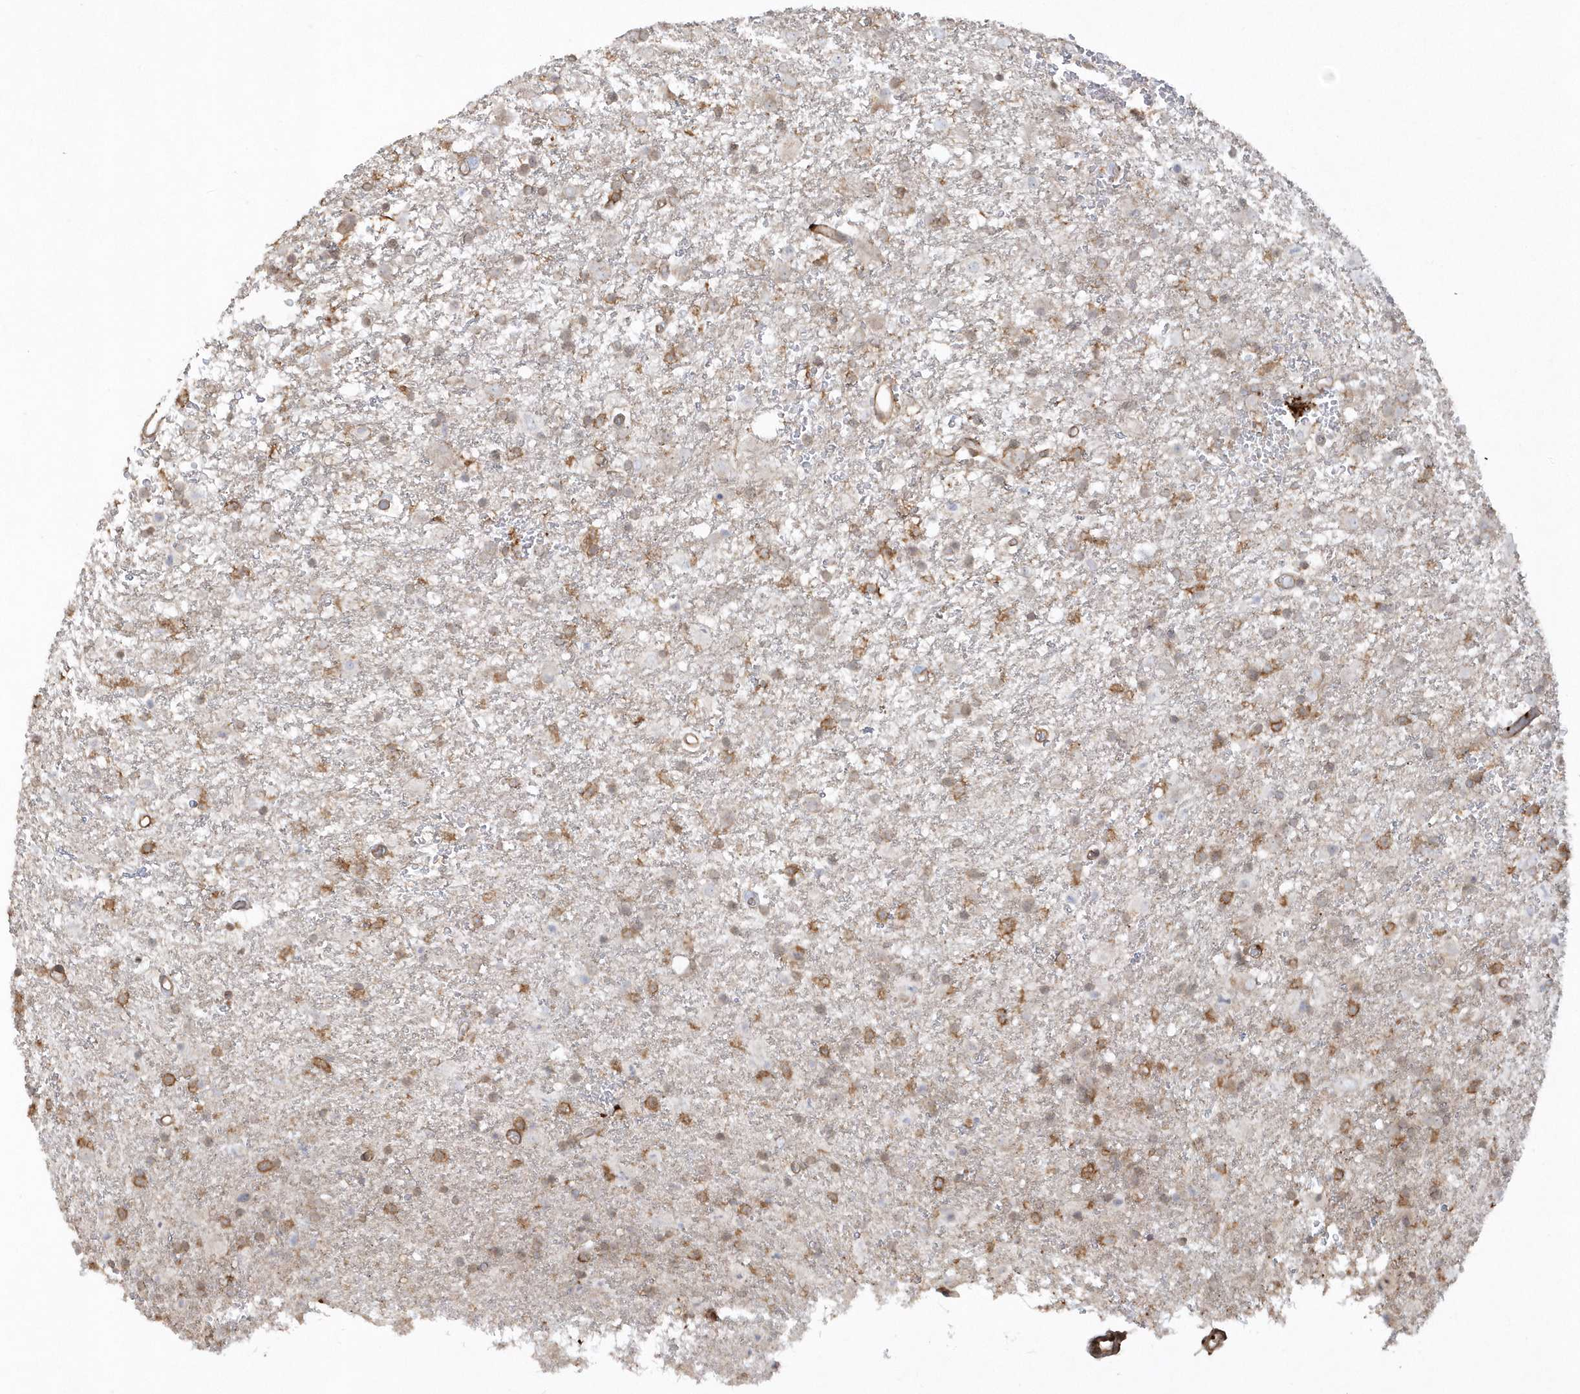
{"staining": {"intensity": "negative", "quantity": "none", "location": "none"}, "tissue": "glioma", "cell_type": "Tumor cells", "image_type": "cancer", "snomed": [{"axis": "morphology", "description": "Glioma, malignant, Low grade"}, {"axis": "topography", "description": "Brain"}], "caption": "Malignant low-grade glioma was stained to show a protein in brown. There is no significant staining in tumor cells. The staining was performed using DAB (3,3'-diaminobenzidine) to visualize the protein expression in brown, while the nuclei were stained in blue with hematoxylin (Magnification: 20x).", "gene": "BSN", "patient": {"sex": "male", "age": 65}}